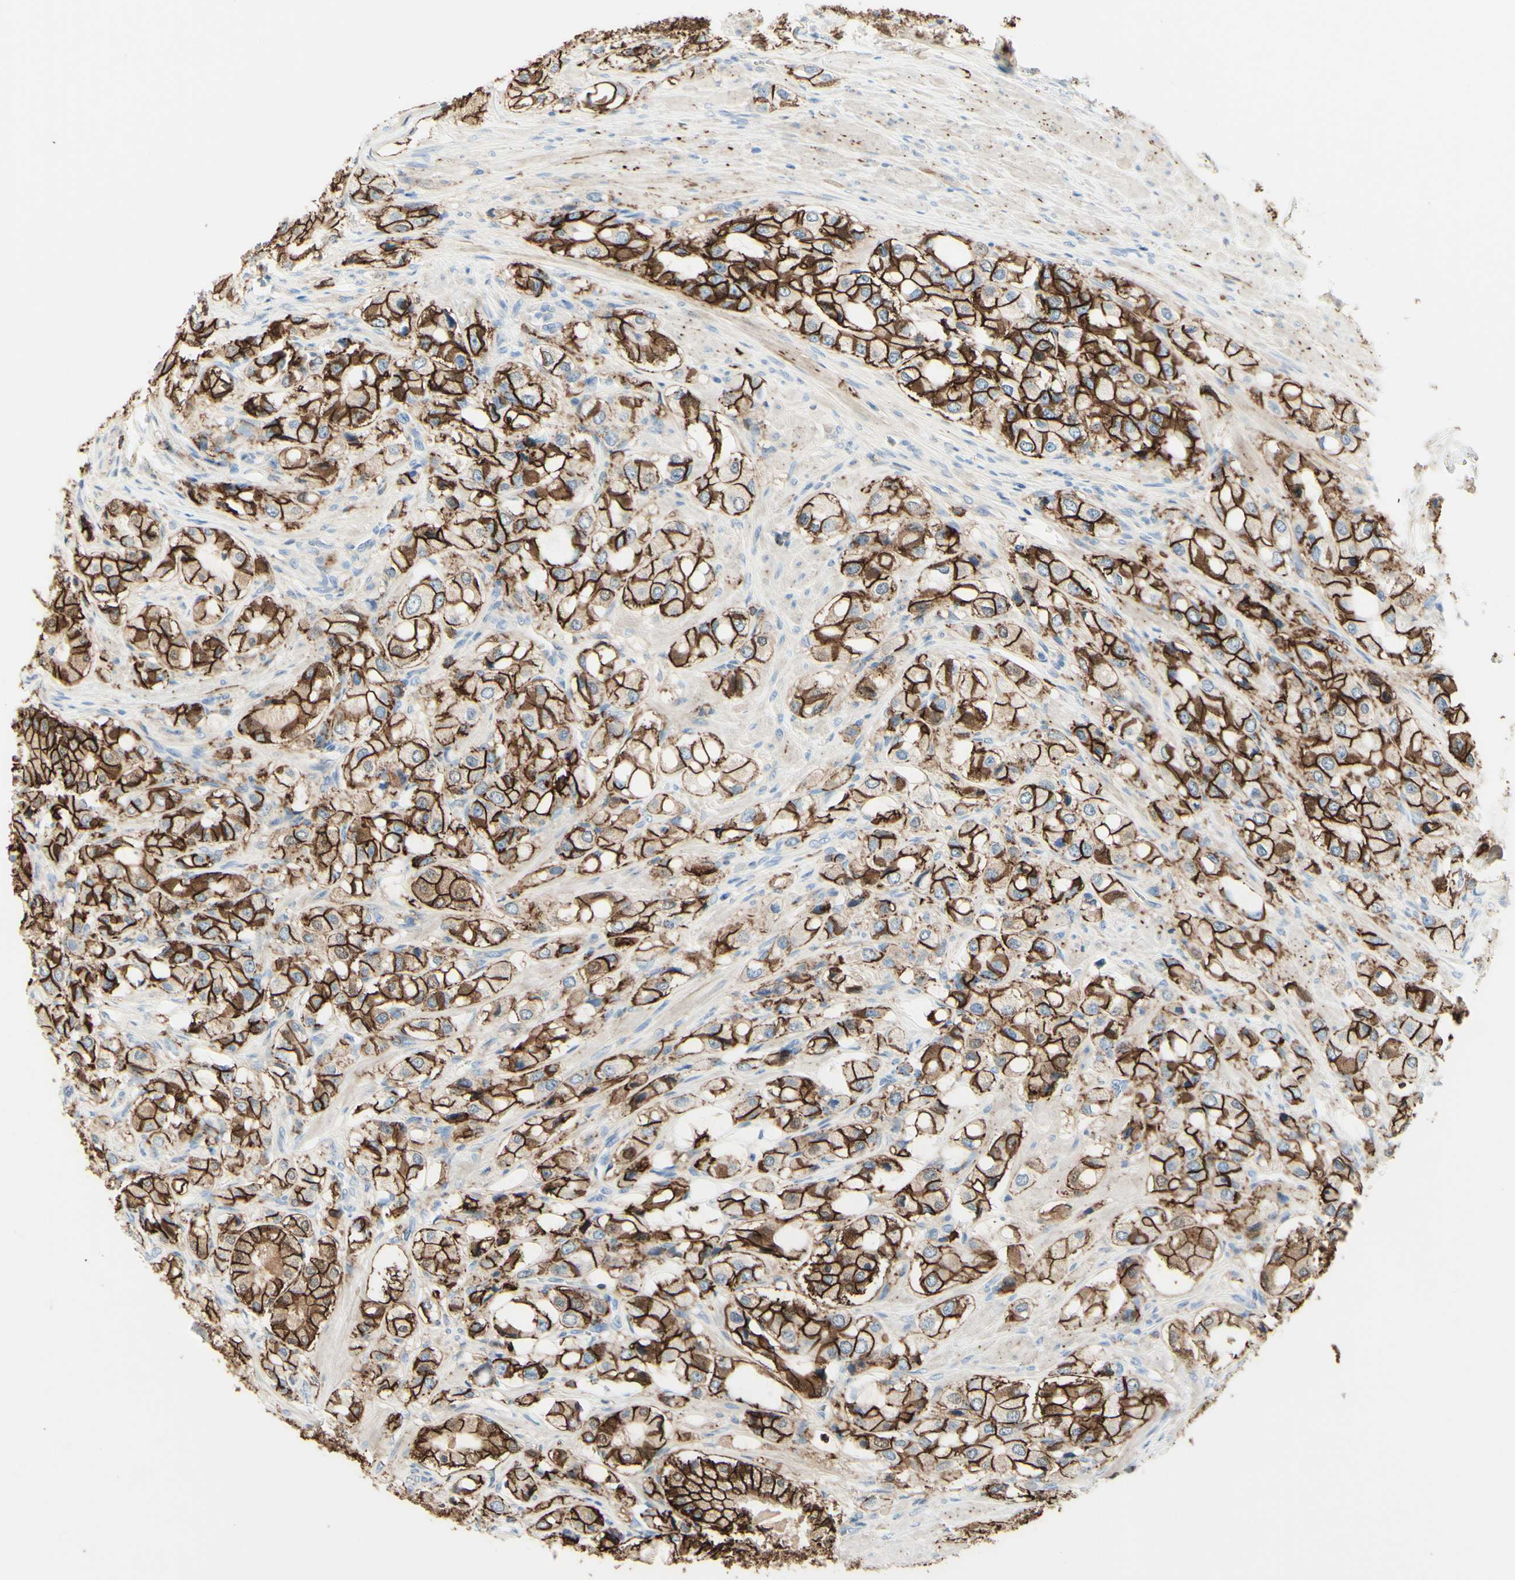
{"staining": {"intensity": "strong", "quantity": ">75%", "location": "cytoplasmic/membranous"}, "tissue": "prostate cancer", "cell_type": "Tumor cells", "image_type": "cancer", "snomed": [{"axis": "morphology", "description": "Adenocarcinoma, High grade"}, {"axis": "topography", "description": "Prostate"}], "caption": "A brown stain shows strong cytoplasmic/membranous staining of a protein in human prostate cancer tumor cells.", "gene": "ALCAM", "patient": {"sex": "male", "age": 65}}